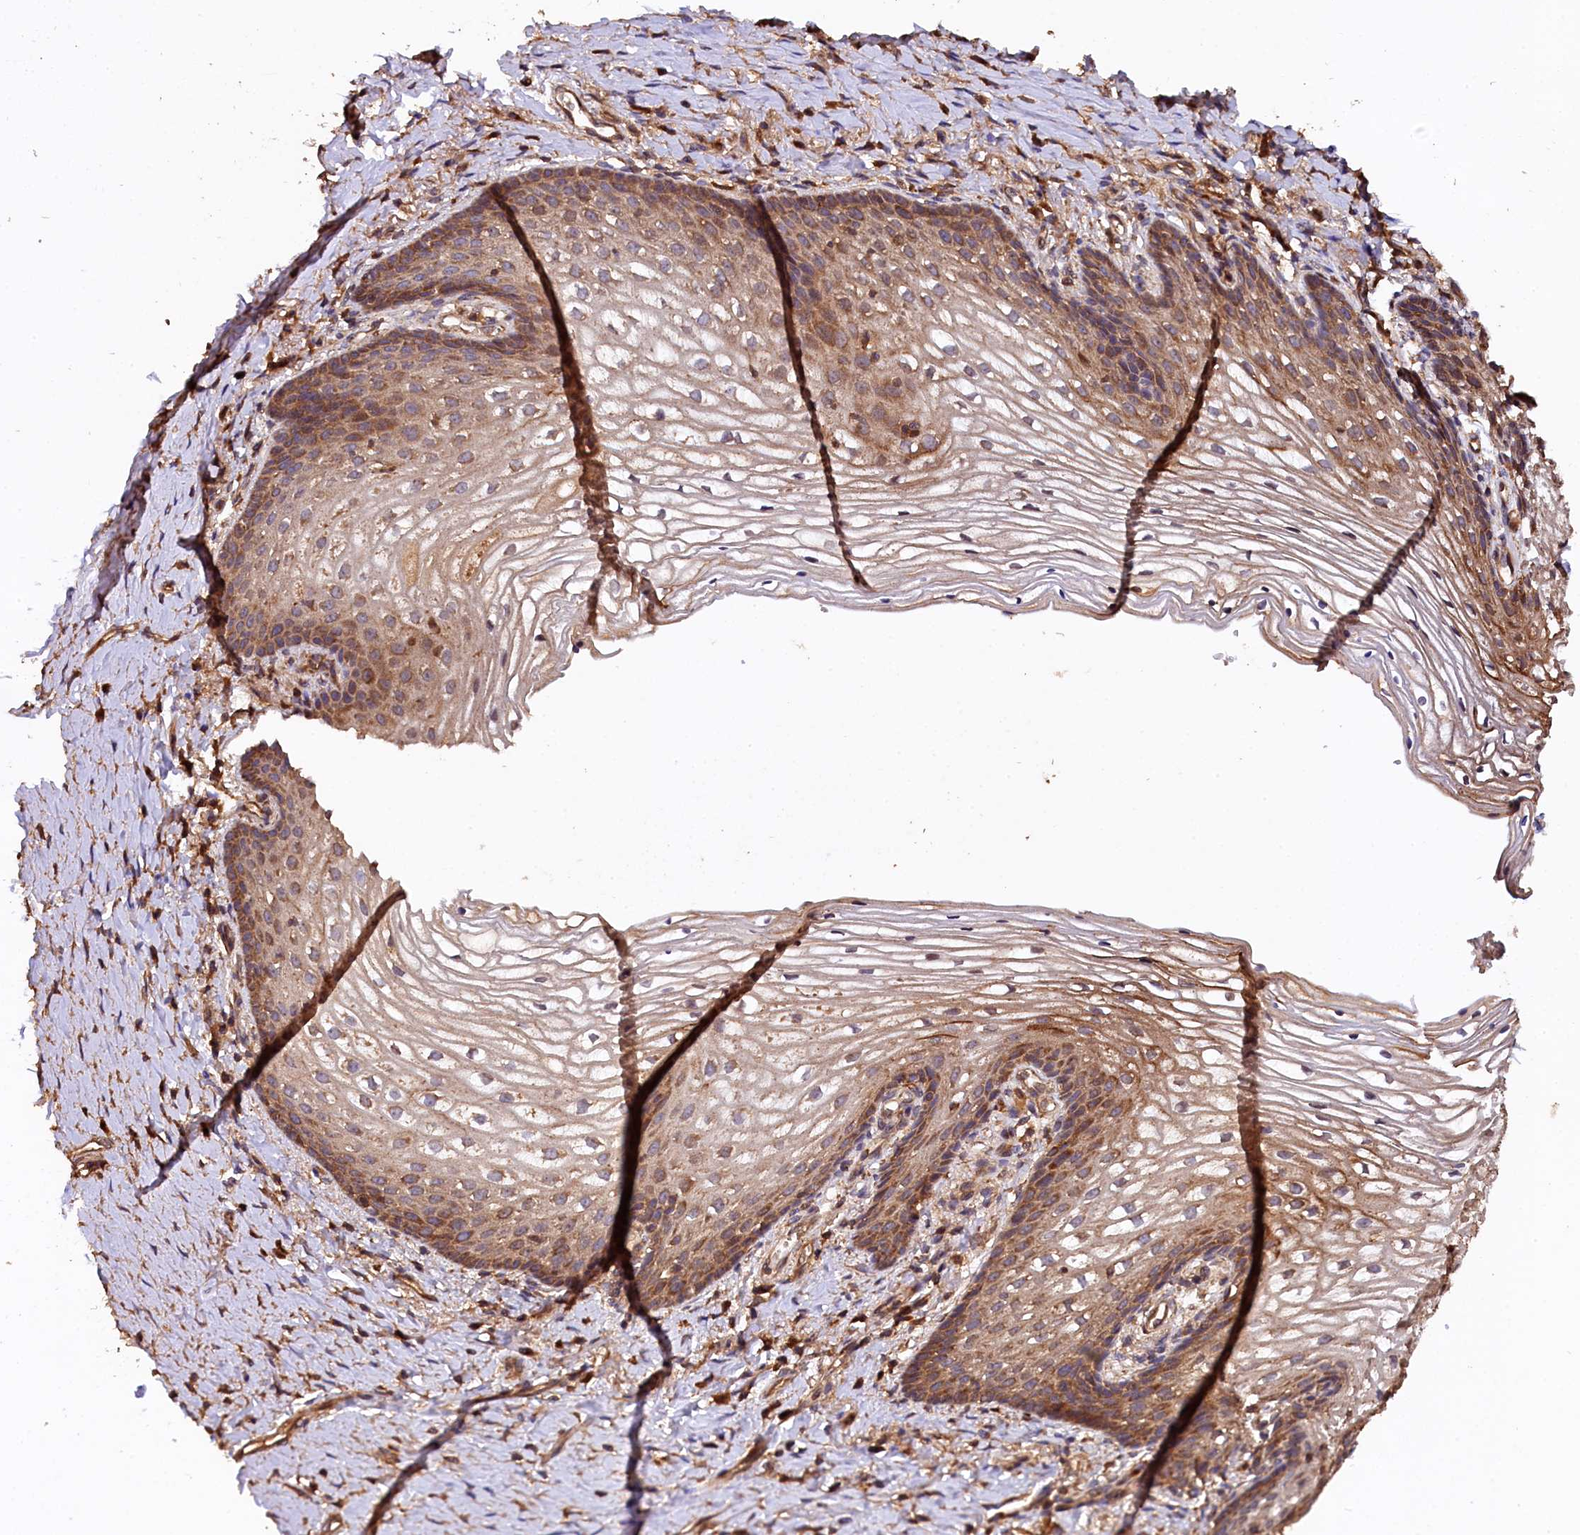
{"staining": {"intensity": "moderate", "quantity": ">75%", "location": "cytoplasmic/membranous"}, "tissue": "vagina", "cell_type": "Squamous epithelial cells", "image_type": "normal", "snomed": [{"axis": "morphology", "description": "Normal tissue, NOS"}, {"axis": "topography", "description": "Vagina"}], "caption": "Immunohistochemical staining of benign human vagina exhibits medium levels of moderate cytoplasmic/membranous positivity in about >75% of squamous epithelial cells.", "gene": "KLC2", "patient": {"sex": "female", "age": 60}}